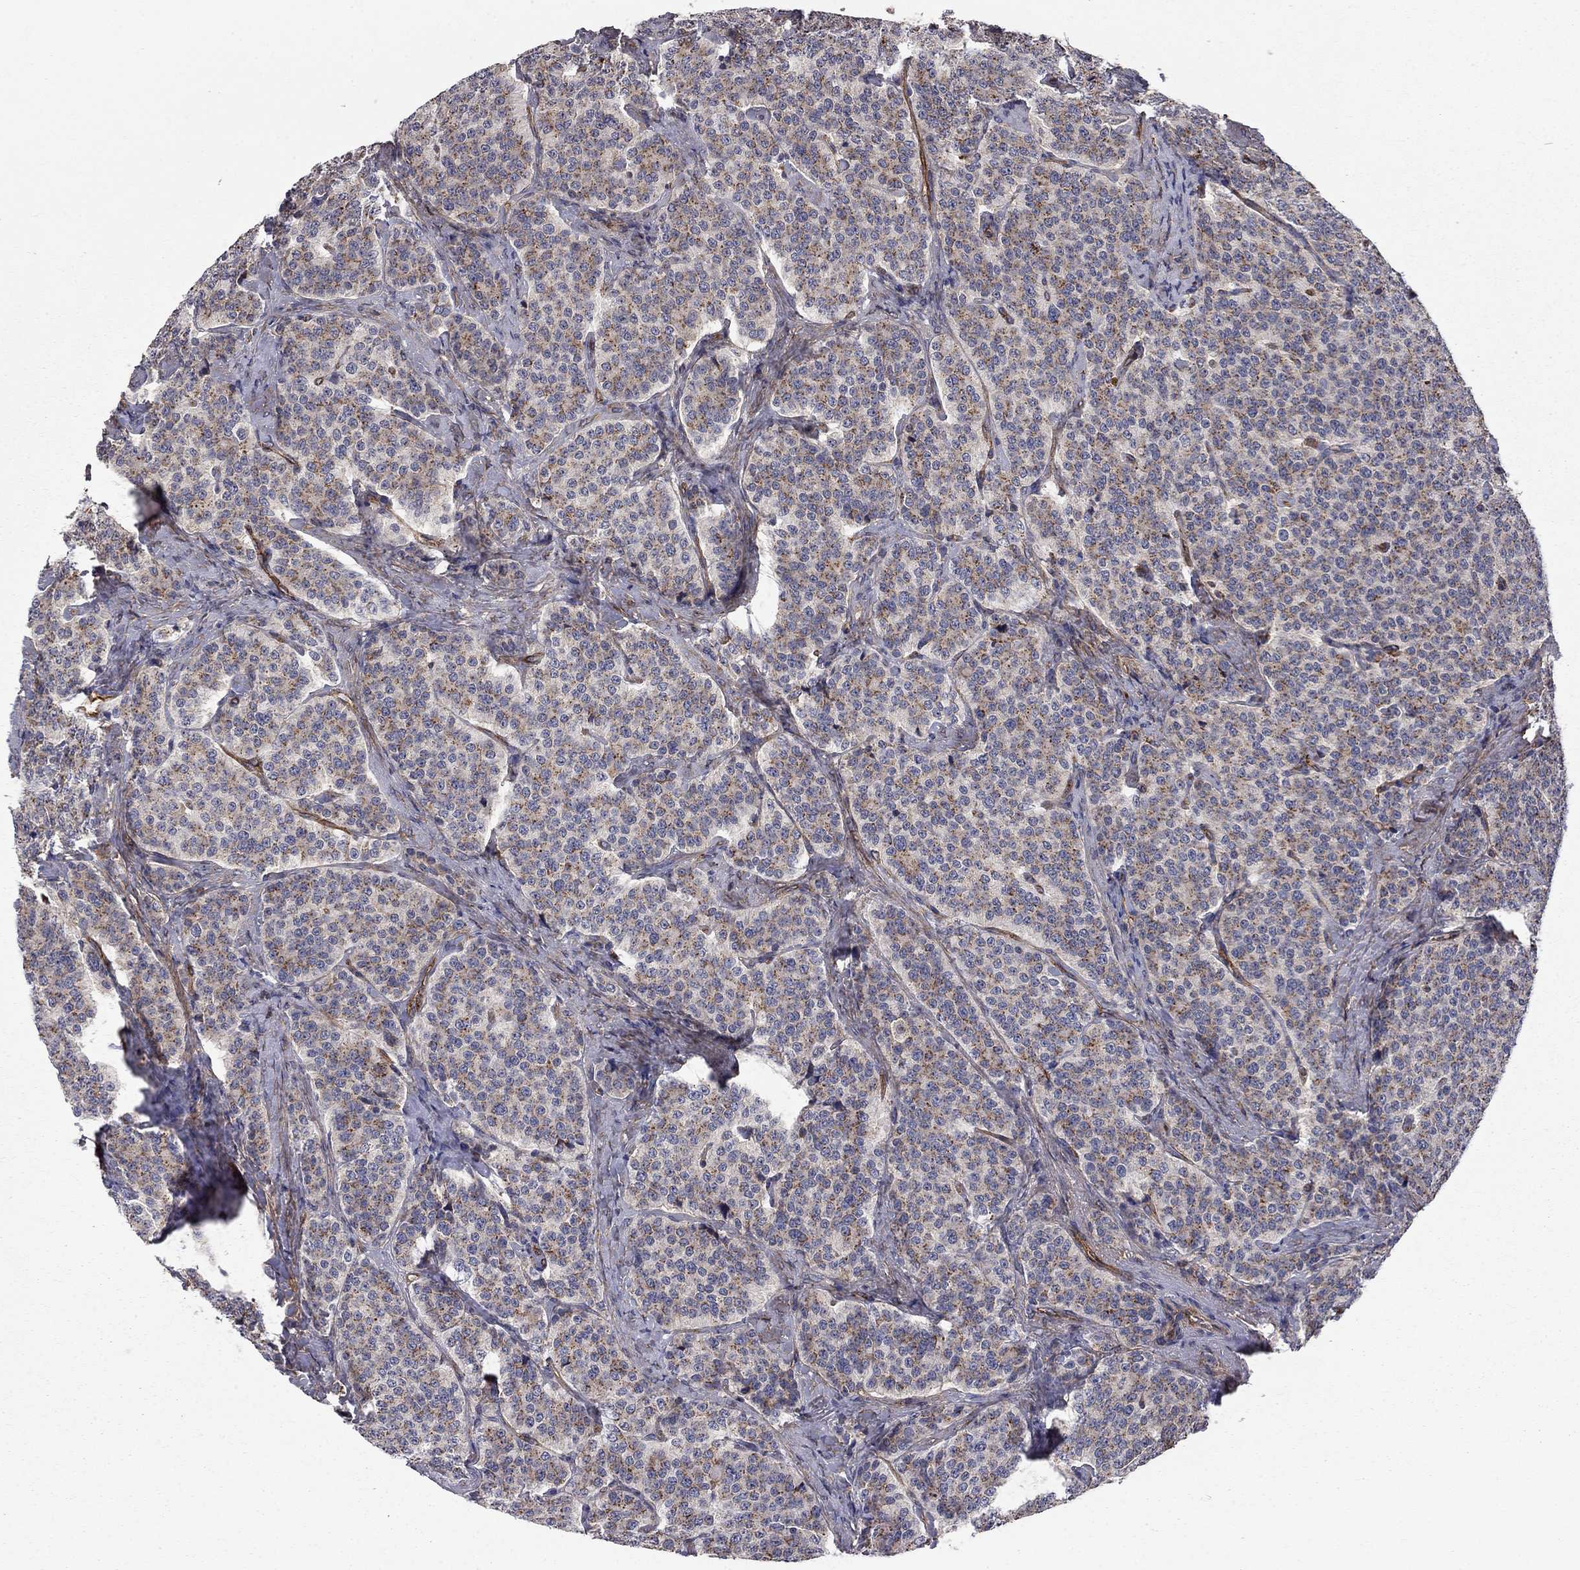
{"staining": {"intensity": "moderate", "quantity": "25%-75%", "location": "cytoplasmic/membranous"}, "tissue": "carcinoid", "cell_type": "Tumor cells", "image_type": "cancer", "snomed": [{"axis": "morphology", "description": "Carcinoid, malignant, NOS"}, {"axis": "topography", "description": "Small intestine"}], "caption": "DAB (3,3'-diaminobenzidine) immunohistochemical staining of human carcinoid demonstrates moderate cytoplasmic/membranous protein expression in approximately 25%-75% of tumor cells.", "gene": "RASEF", "patient": {"sex": "female", "age": 58}}